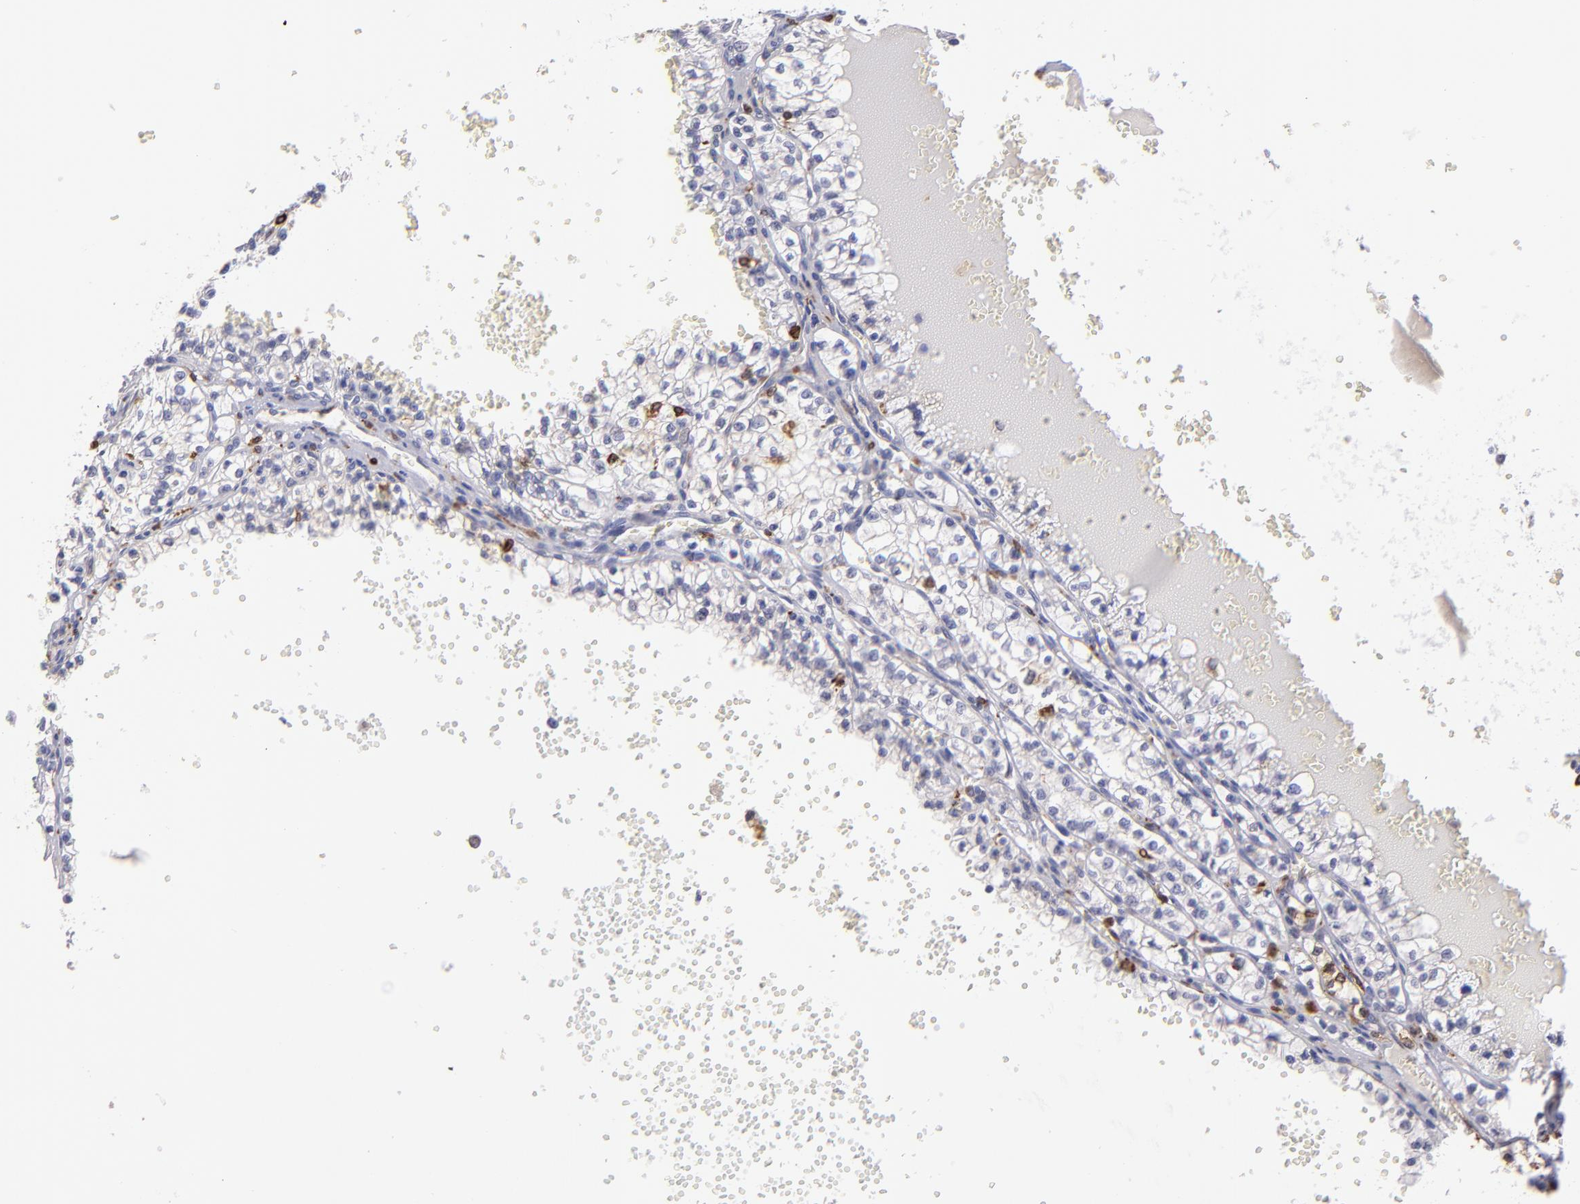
{"staining": {"intensity": "strong", "quantity": "25%-75%", "location": "cytoplasmic/membranous"}, "tissue": "renal cancer", "cell_type": "Tumor cells", "image_type": "cancer", "snomed": [{"axis": "morphology", "description": "Adenocarcinoma, NOS"}, {"axis": "topography", "description": "Kidney"}], "caption": "Adenocarcinoma (renal) tissue shows strong cytoplasmic/membranous expression in approximately 25%-75% of tumor cells", "gene": "PTGS1", "patient": {"sex": "male", "age": 61}}